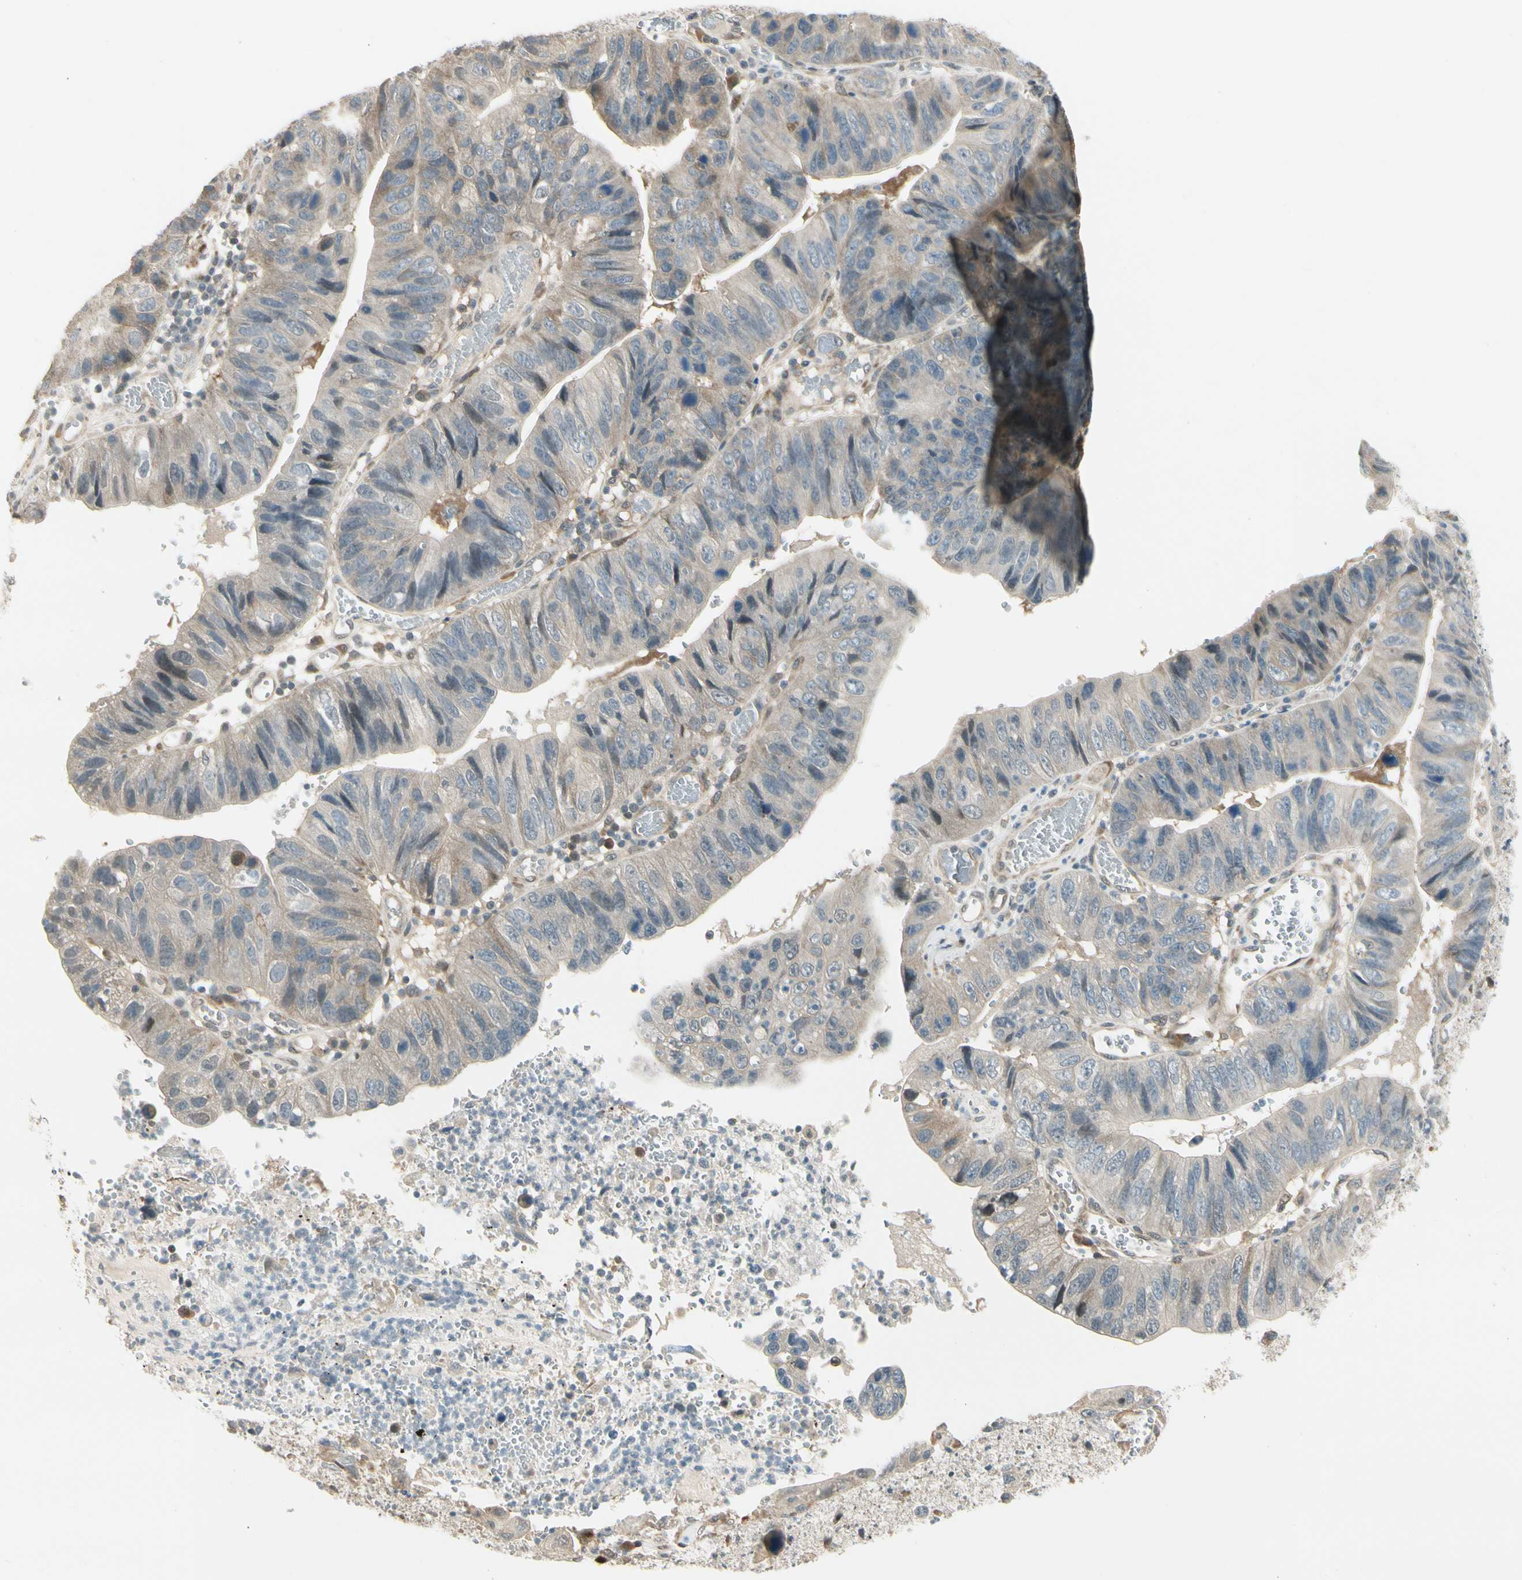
{"staining": {"intensity": "weak", "quantity": "25%-75%", "location": "cytoplasmic/membranous"}, "tissue": "stomach cancer", "cell_type": "Tumor cells", "image_type": "cancer", "snomed": [{"axis": "morphology", "description": "Adenocarcinoma, NOS"}, {"axis": "topography", "description": "Stomach"}], "caption": "An immunohistochemistry (IHC) histopathology image of tumor tissue is shown. Protein staining in brown shows weak cytoplasmic/membranous positivity in stomach cancer within tumor cells. The staining was performed using DAB to visualize the protein expression in brown, while the nuclei were stained in blue with hematoxylin (Magnification: 20x).", "gene": "EPHB3", "patient": {"sex": "male", "age": 59}}